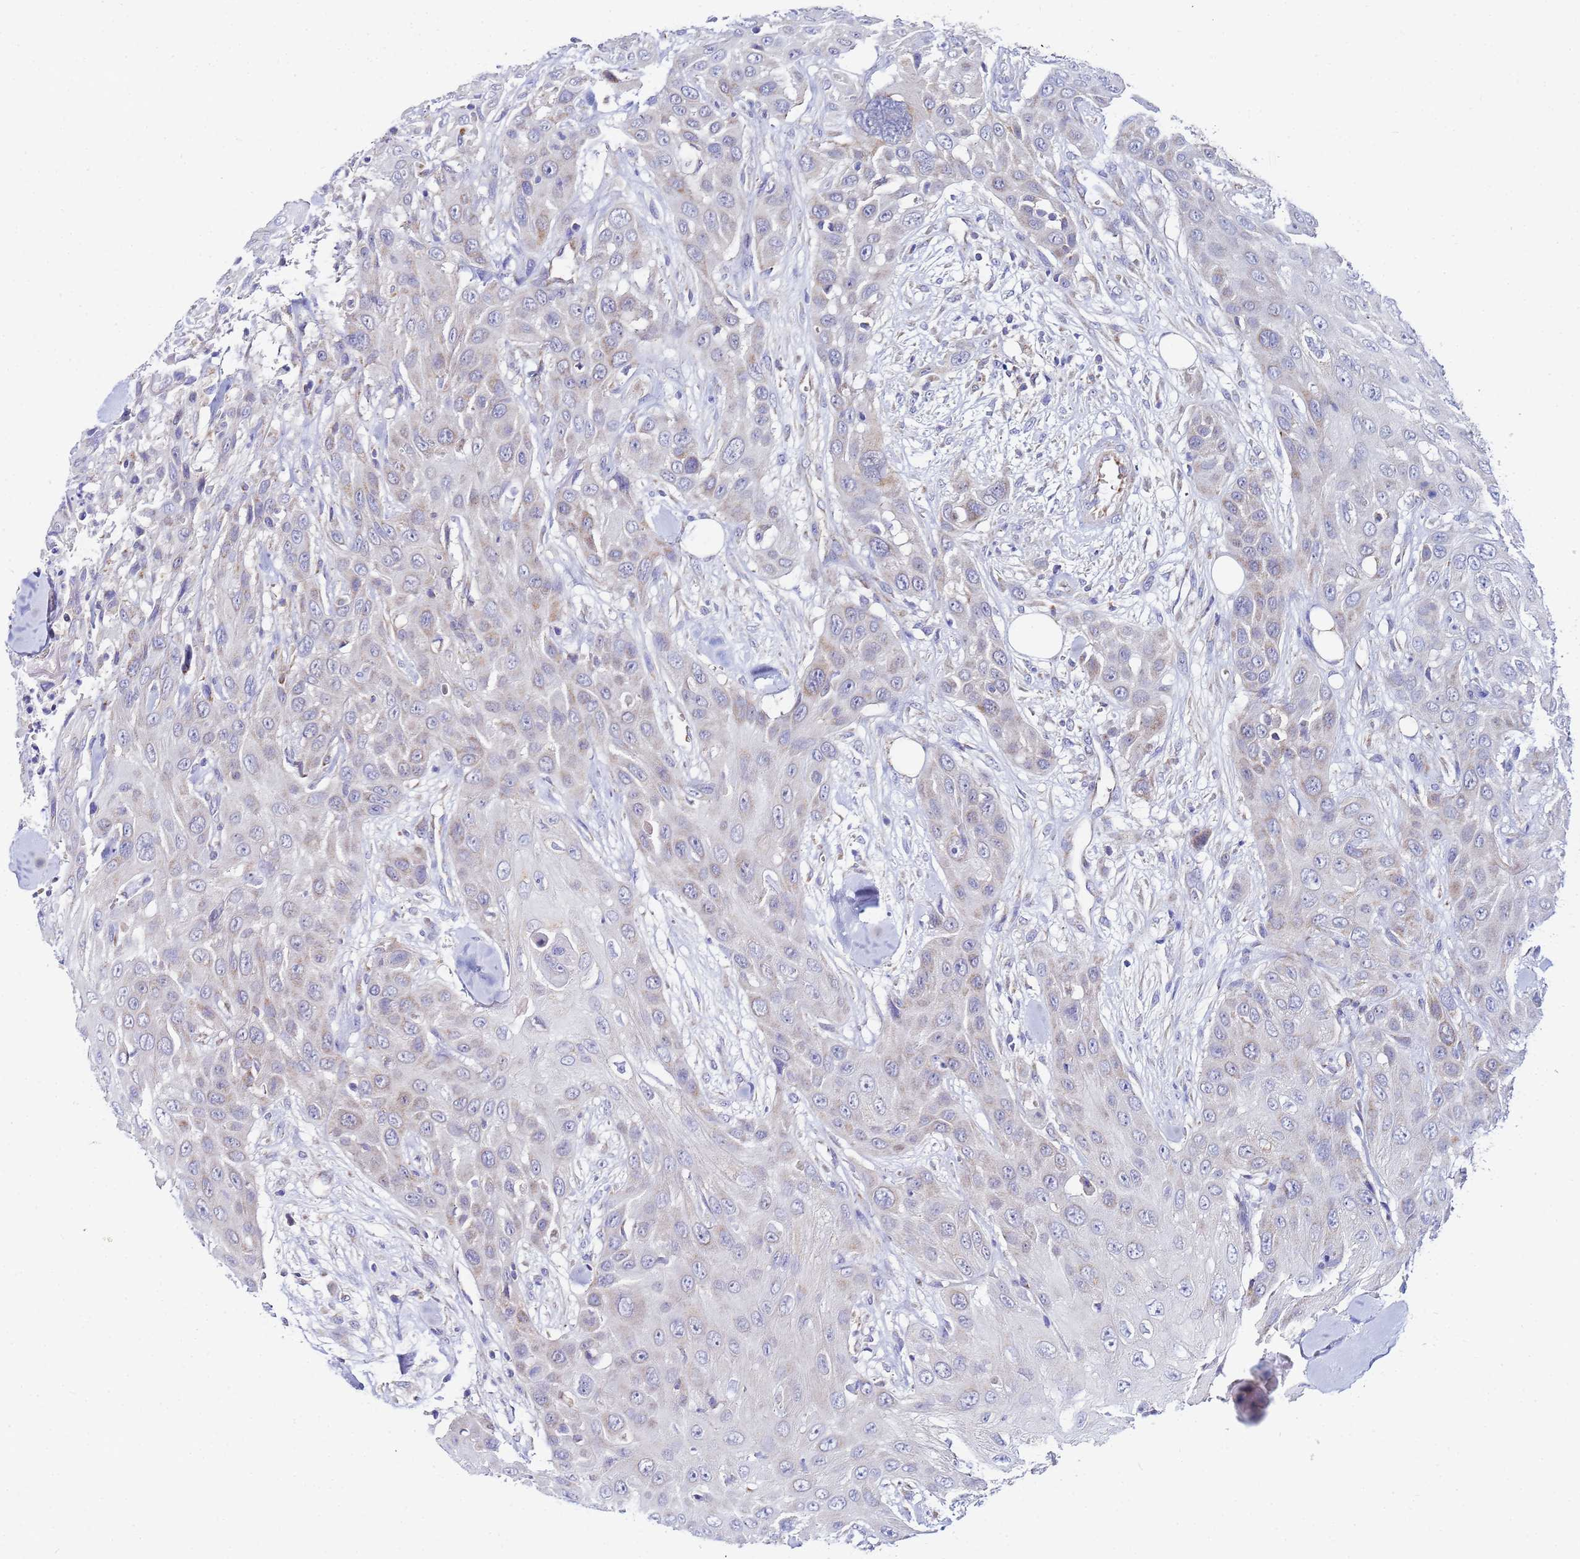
{"staining": {"intensity": "negative", "quantity": "none", "location": "none"}, "tissue": "head and neck cancer", "cell_type": "Tumor cells", "image_type": "cancer", "snomed": [{"axis": "morphology", "description": "Squamous cell carcinoma, NOS"}, {"axis": "topography", "description": "Head-Neck"}], "caption": "A photomicrograph of human head and neck squamous cell carcinoma is negative for staining in tumor cells.", "gene": "FAHD2A", "patient": {"sex": "male", "age": 81}}